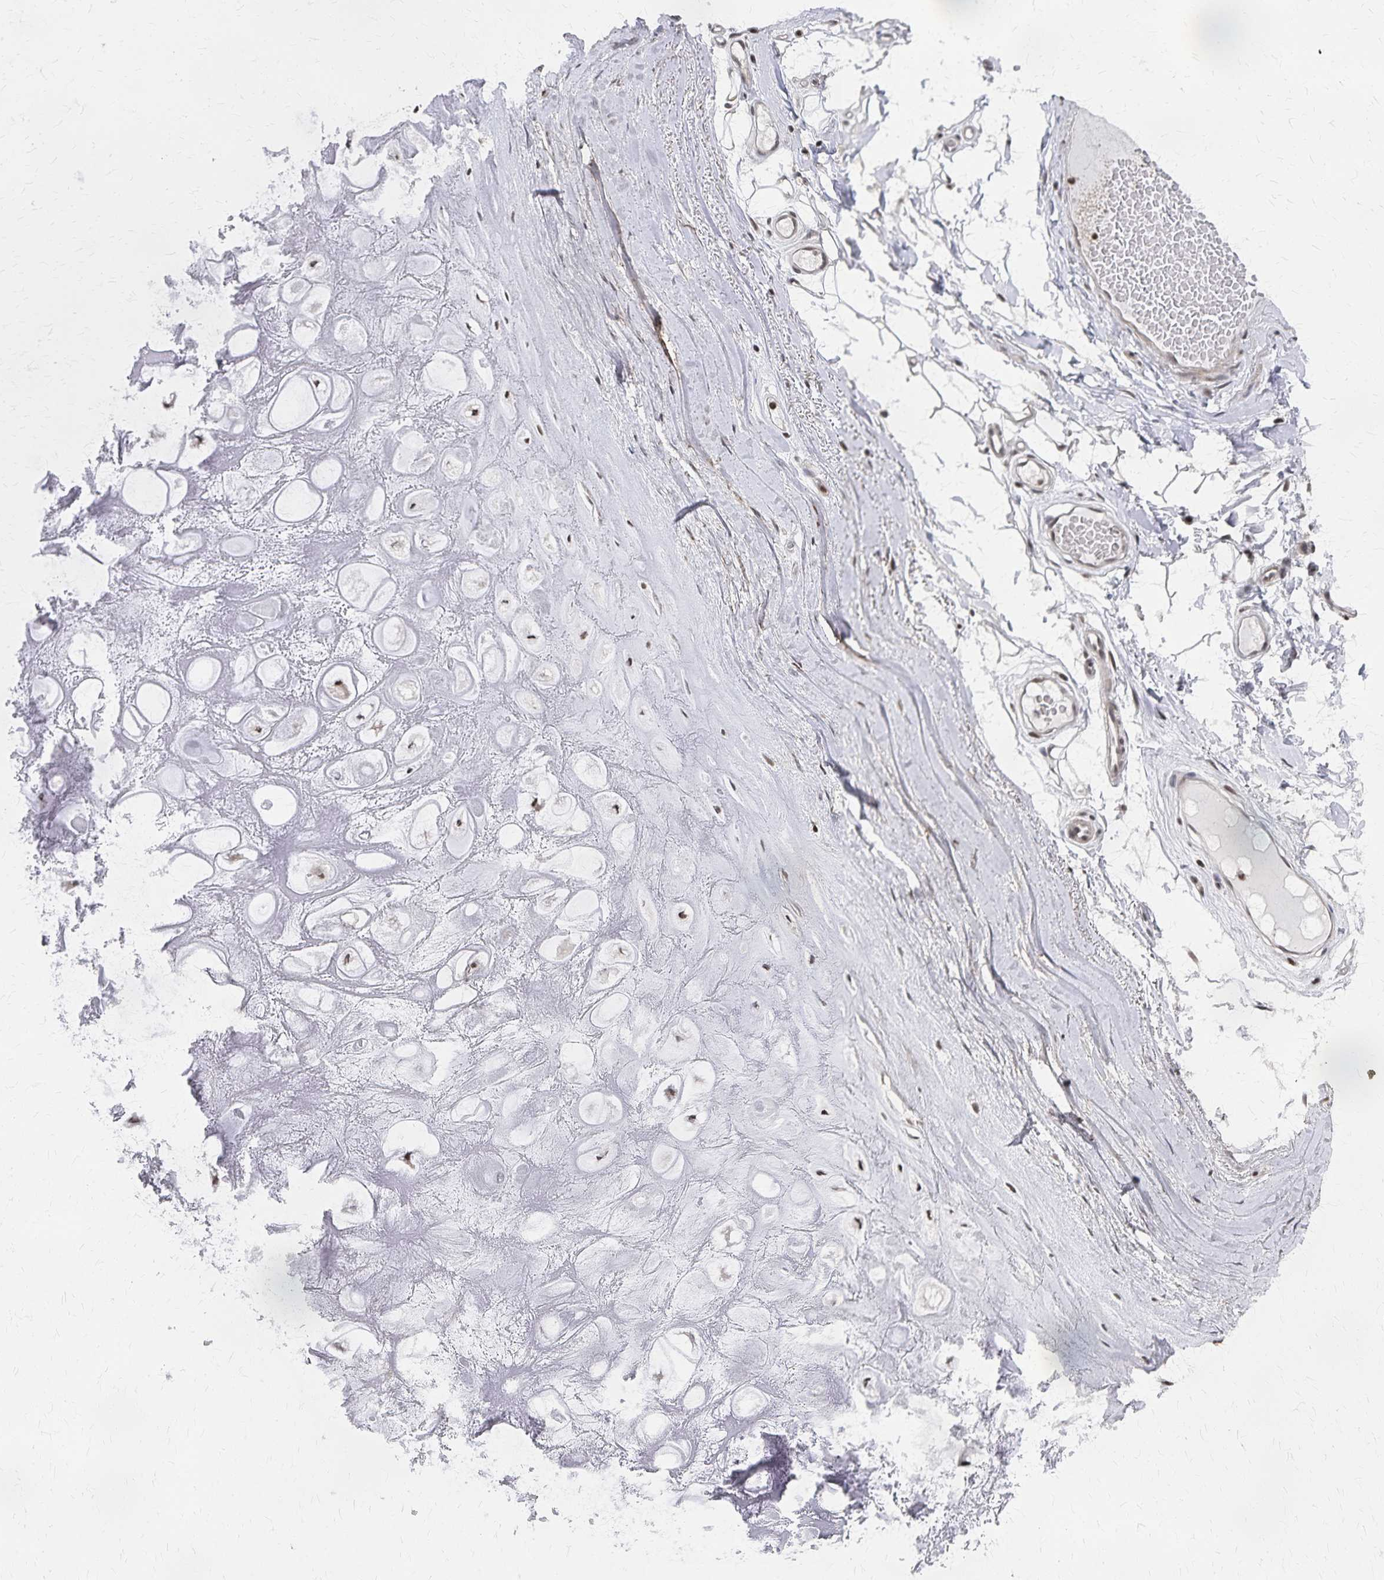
{"staining": {"intensity": "negative", "quantity": "none", "location": "none"}, "tissue": "adipose tissue", "cell_type": "Adipocytes", "image_type": "normal", "snomed": [{"axis": "morphology", "description": "Normal tissue, NOS"}, {"axis": "topography", "description": "Lymph node"}, {"axis": "topography", "description": "Cartilage tissue"}, {"axis": "topography", "description": "Nasopharynx"}], "caption": "Immunohistochemistry photomicrograph of benign adipose tissue: adipose tissue stained with DAB (3,3'-diaminobenzidine) exhibits no significant protein expression in adipocytes.", "gene": "GTF2B", "patient": {"sex": "male", "age": 63}}